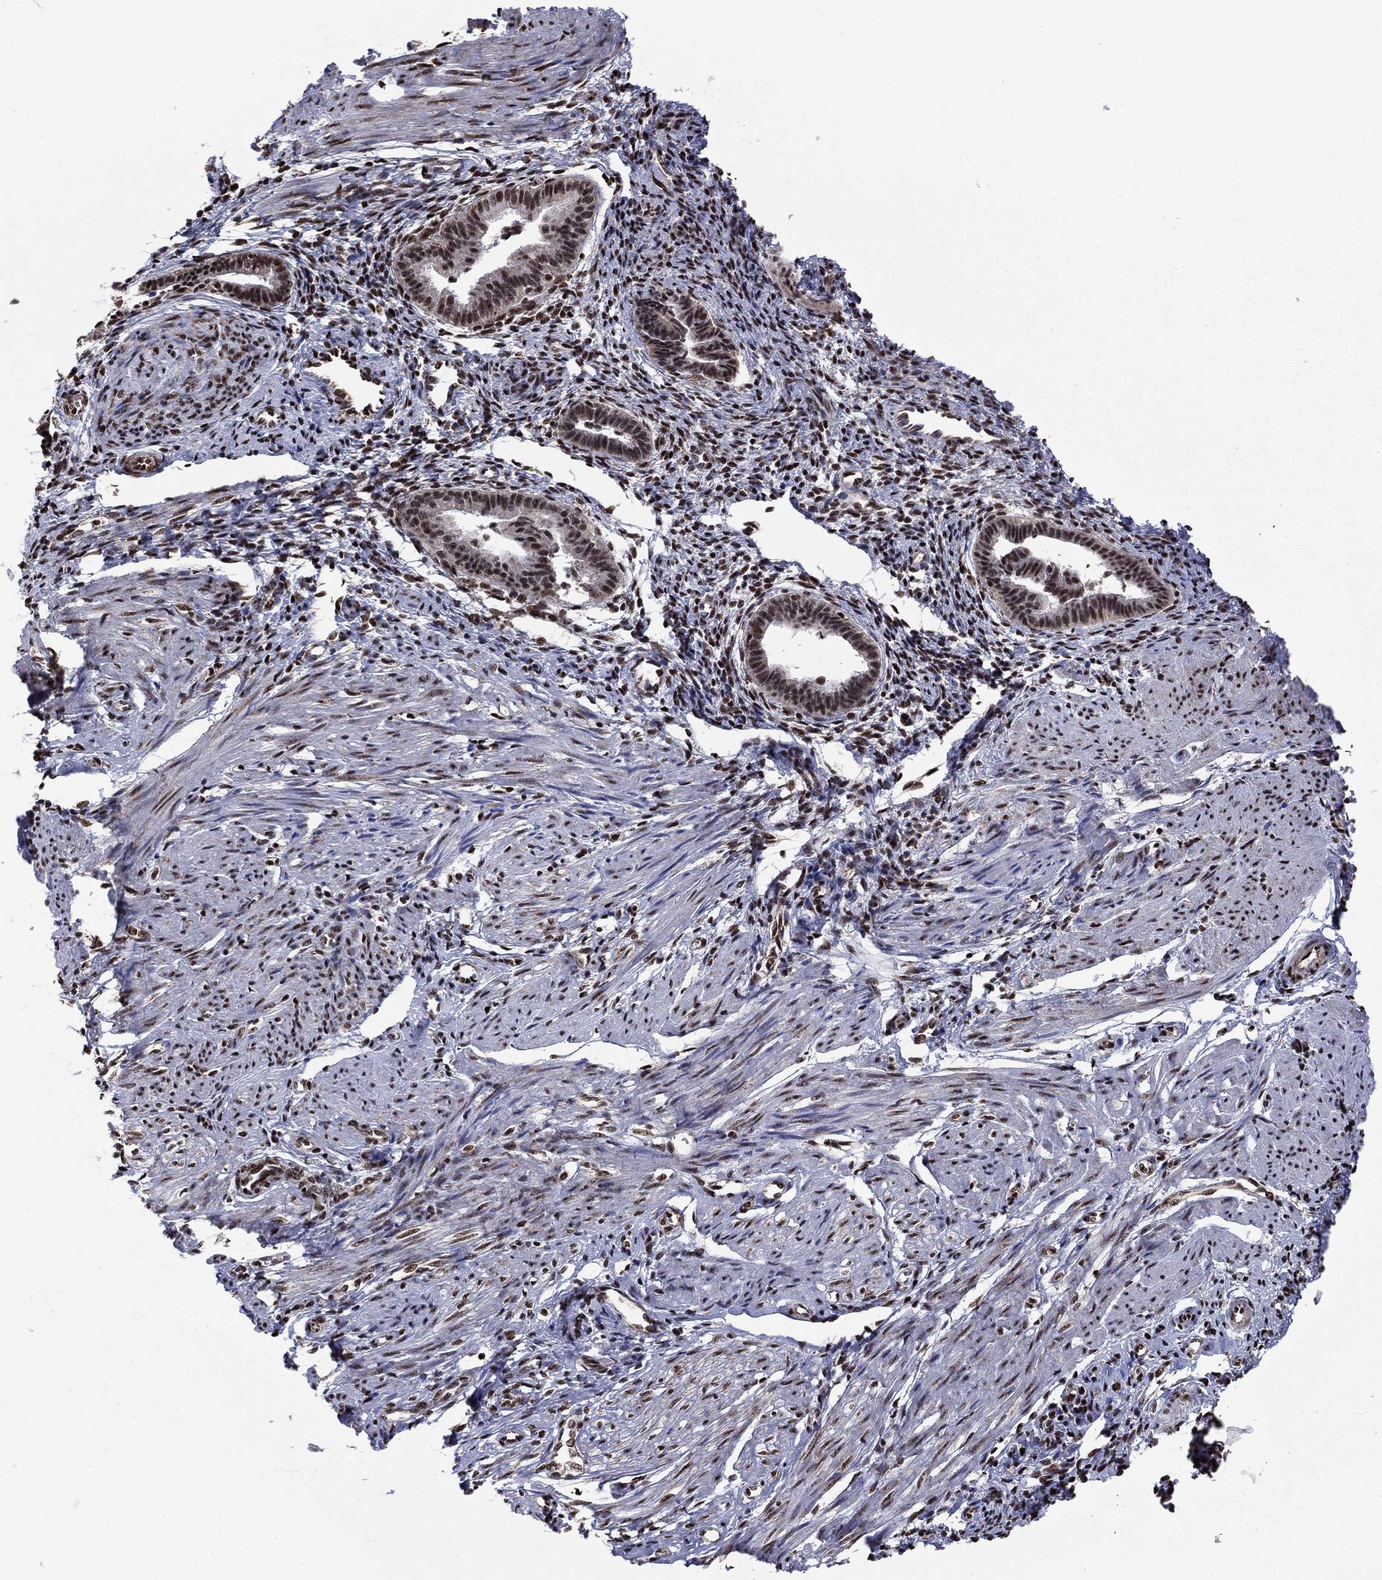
{"staining": {"intensity": "moderate", "quantity": "<25%", "location": "nuclear"}, "tissue": "endometrium", "cell_type": "Cells in endometrial stroma", "image_type": "normal", "snomed": [{"axis": "morphology", "description": "Normal tissue, NOS"}, {"axis": "topography", "description": "Cervix"}, {"axis": "topography", "description": "Endometrium"}], "caption": "IHC image of normal endometrium: human endometrium stained using immunohistochemistry shows low levels of moderate protein expression localized specifically in the nuclear of cells in endometrial stroma, appearing as a nuclear brown color.", "gene": "N4BP2", "patient": {"sex": "female", "age": 37}}